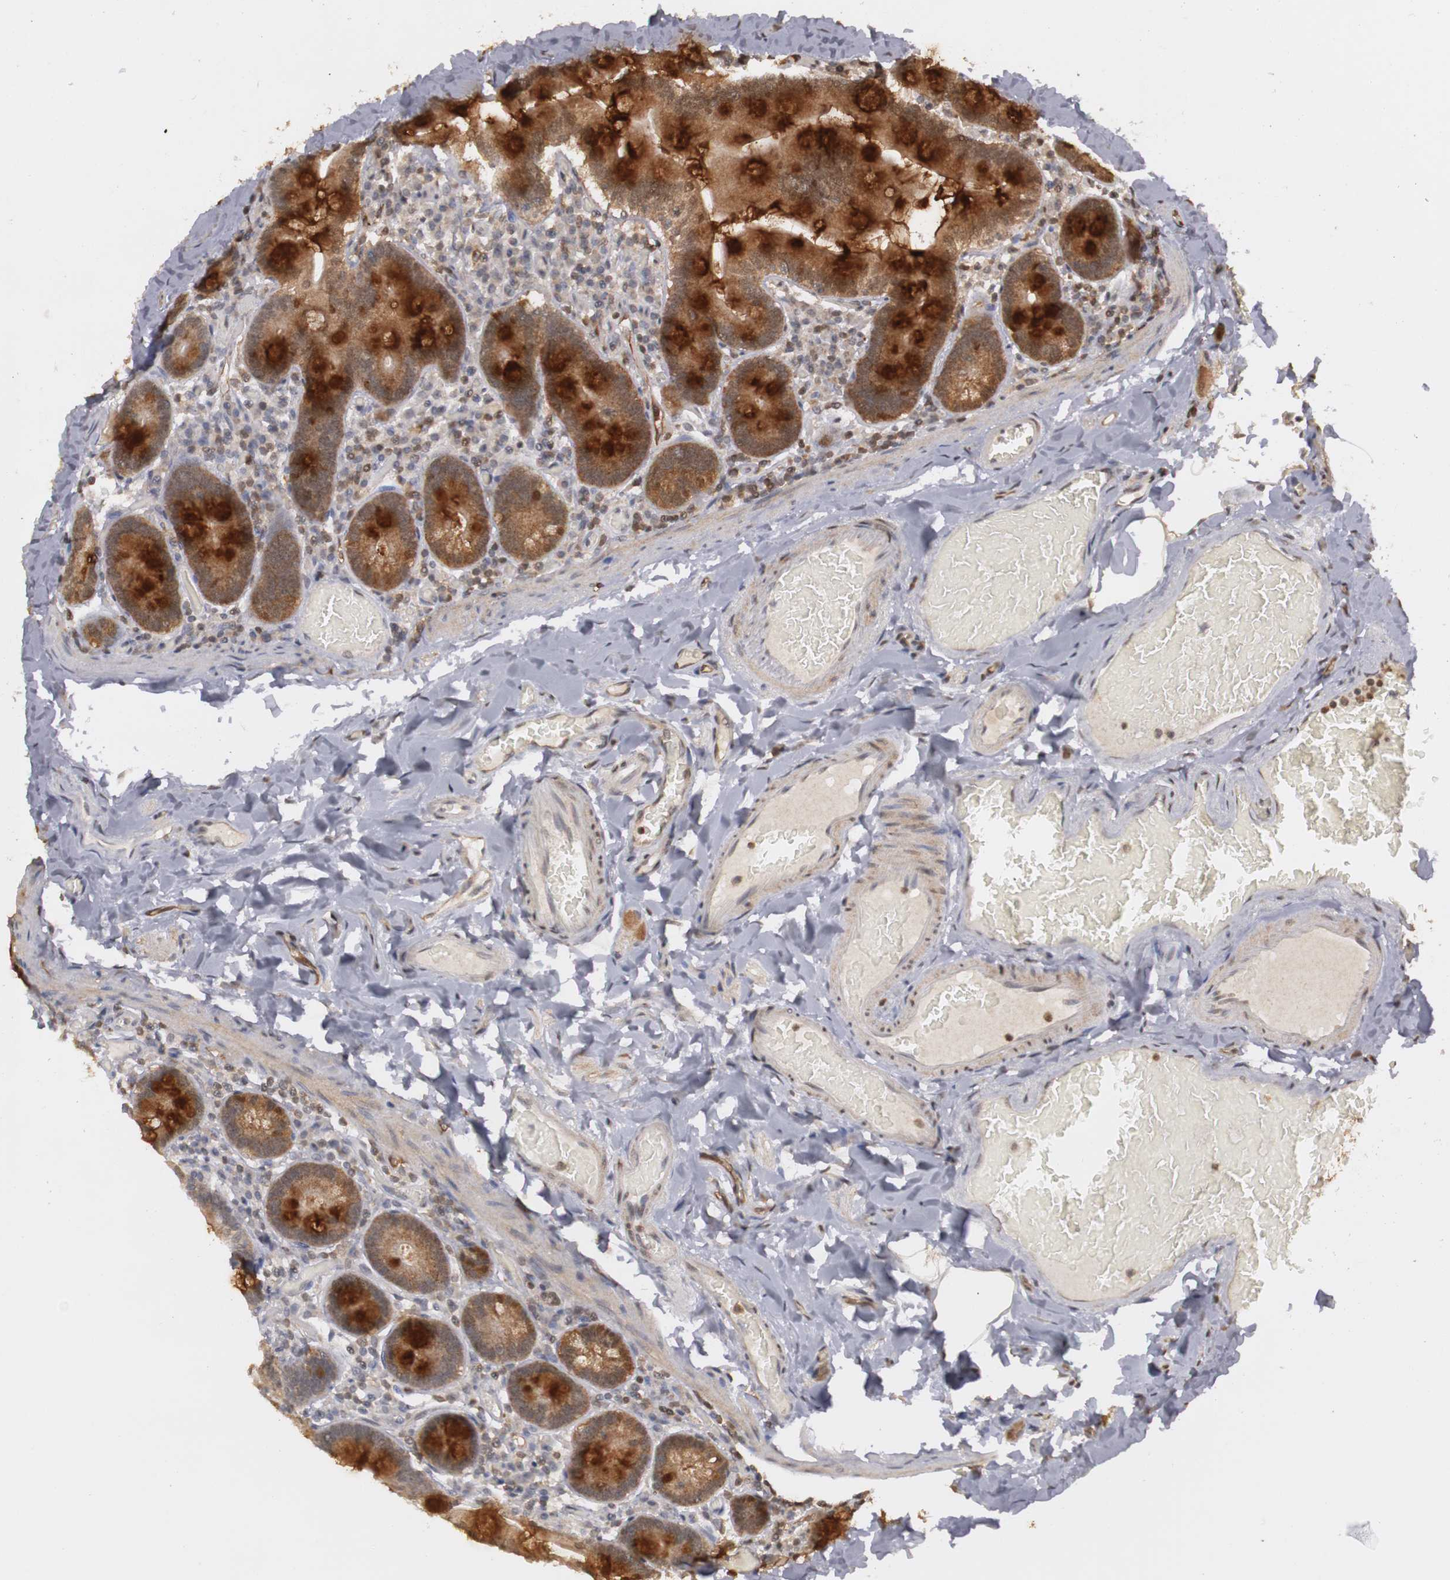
{"staining": {"intensity": "strong", "quantity": ">75%", "location": "cytoplasmic/membranous,nuclear"}, "tissue": "duodenum", "cell_type": "Glandular cells", "image_type": "normal", "snomed": [{"axis": "morphology", "description": "Normal tissue, NOS"}, {"axis": "topography", "description": "Duodenum"}], "caption": "Immunohistochemical staining of unremarkable duodenum exhibits strong cytoplasmic/membranous,nuclear protein positivity in about >75% of glandular cells.", "gene": "PLEKHA1", "patient": {"sex": "male", "age": 66}}